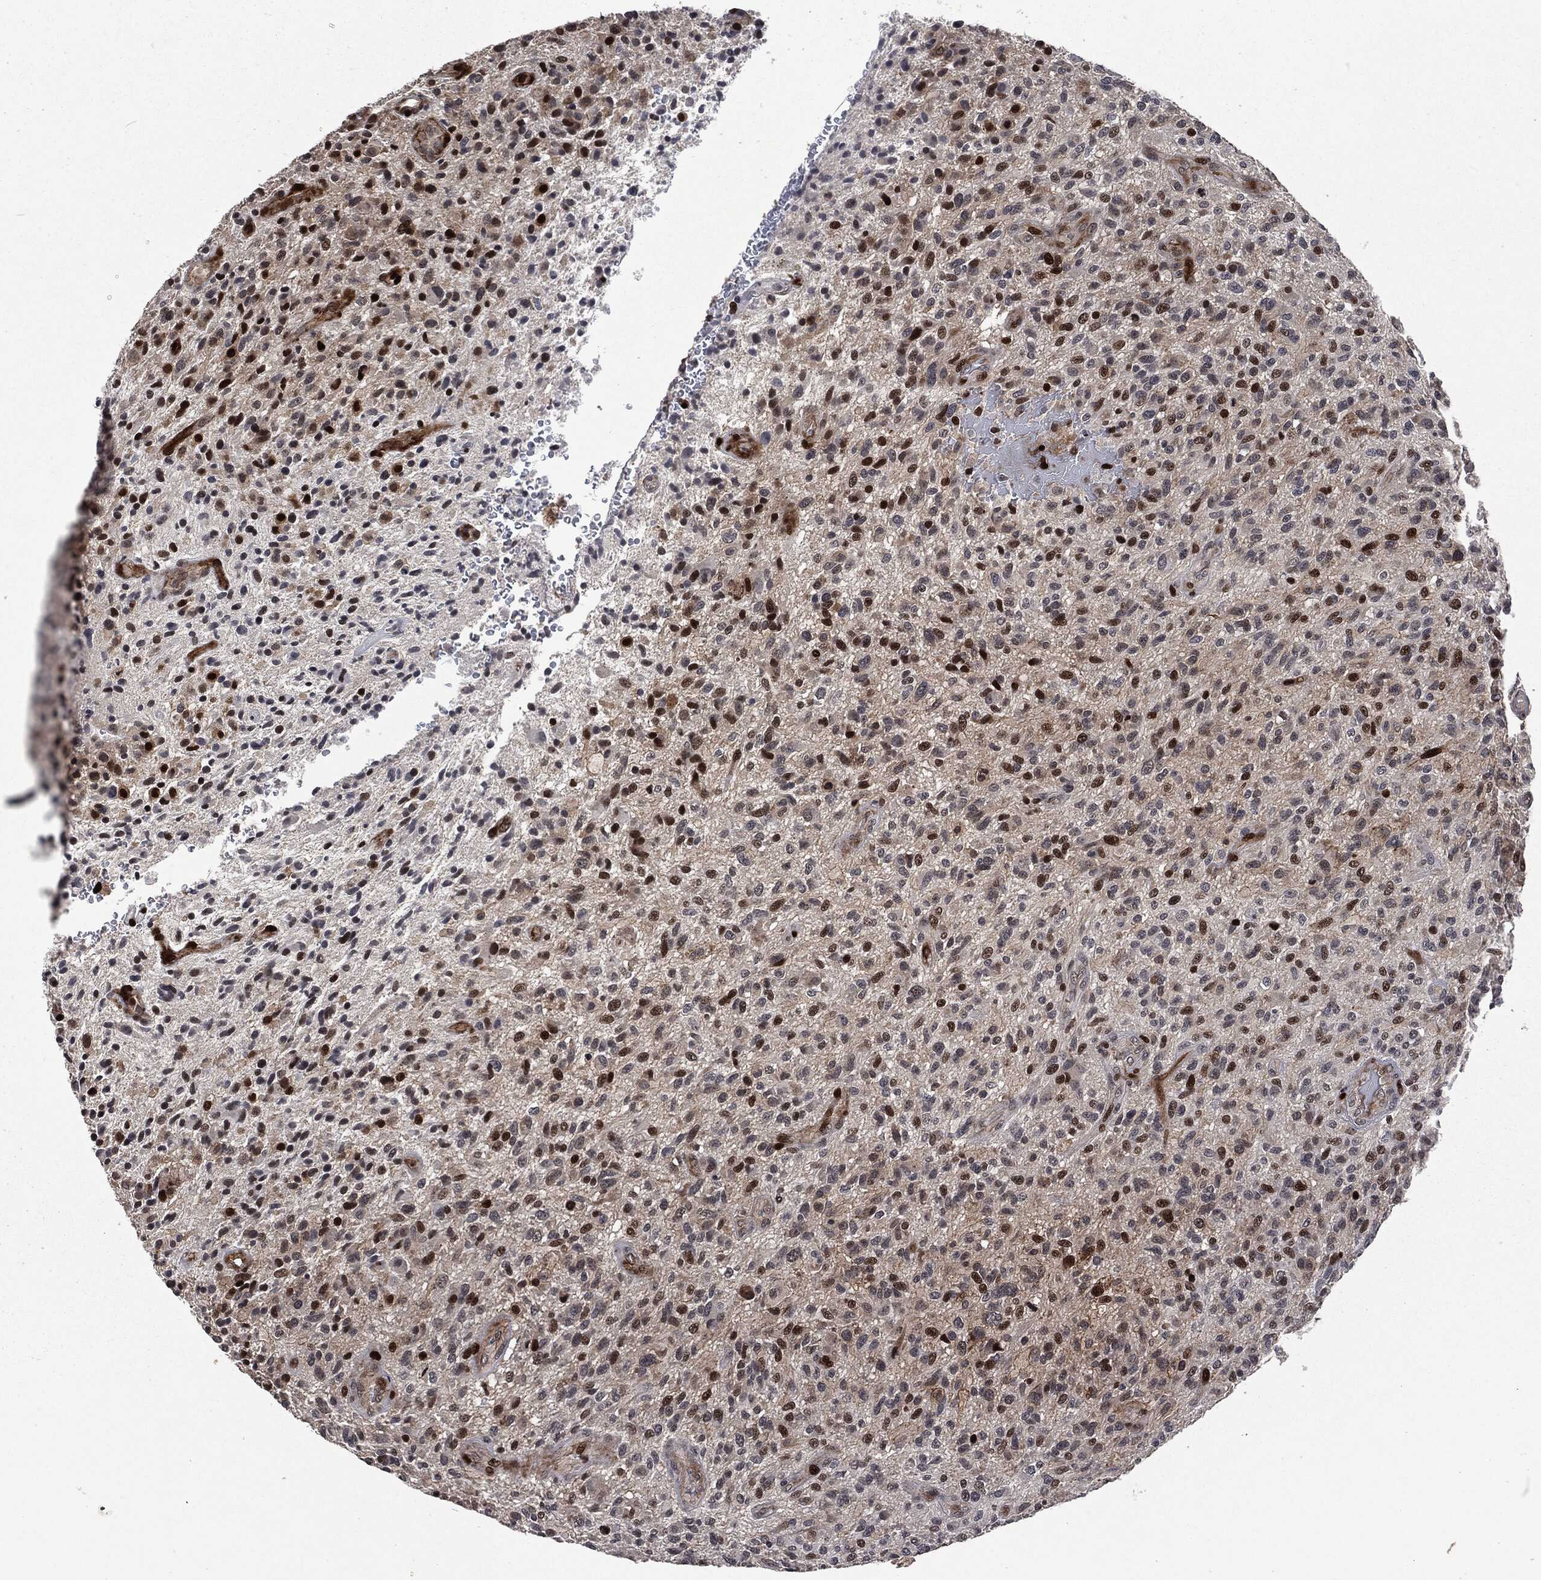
{"staining": {"intensity": "strong", "quantity": "<25%", "location": "nuclear"}, "tissue": "glioma", "cell_type": "Tumor cells", "image_type": "cancer", "snomed": [{"axis": "morphology", "description": "Glioma, malignant, High grade"}, {"axis": "topography", "description": "Brain"}], "caption": "High-power microscopy captured an IHC photomicrograph of glioma, revealing strong nuclear expression in about <25% of tumor cells. (brown staining indicates protein expression, while blue staining denotes nuclei).", "gene": "EGFR", "patient": {"sex": "male", "age": 47}}